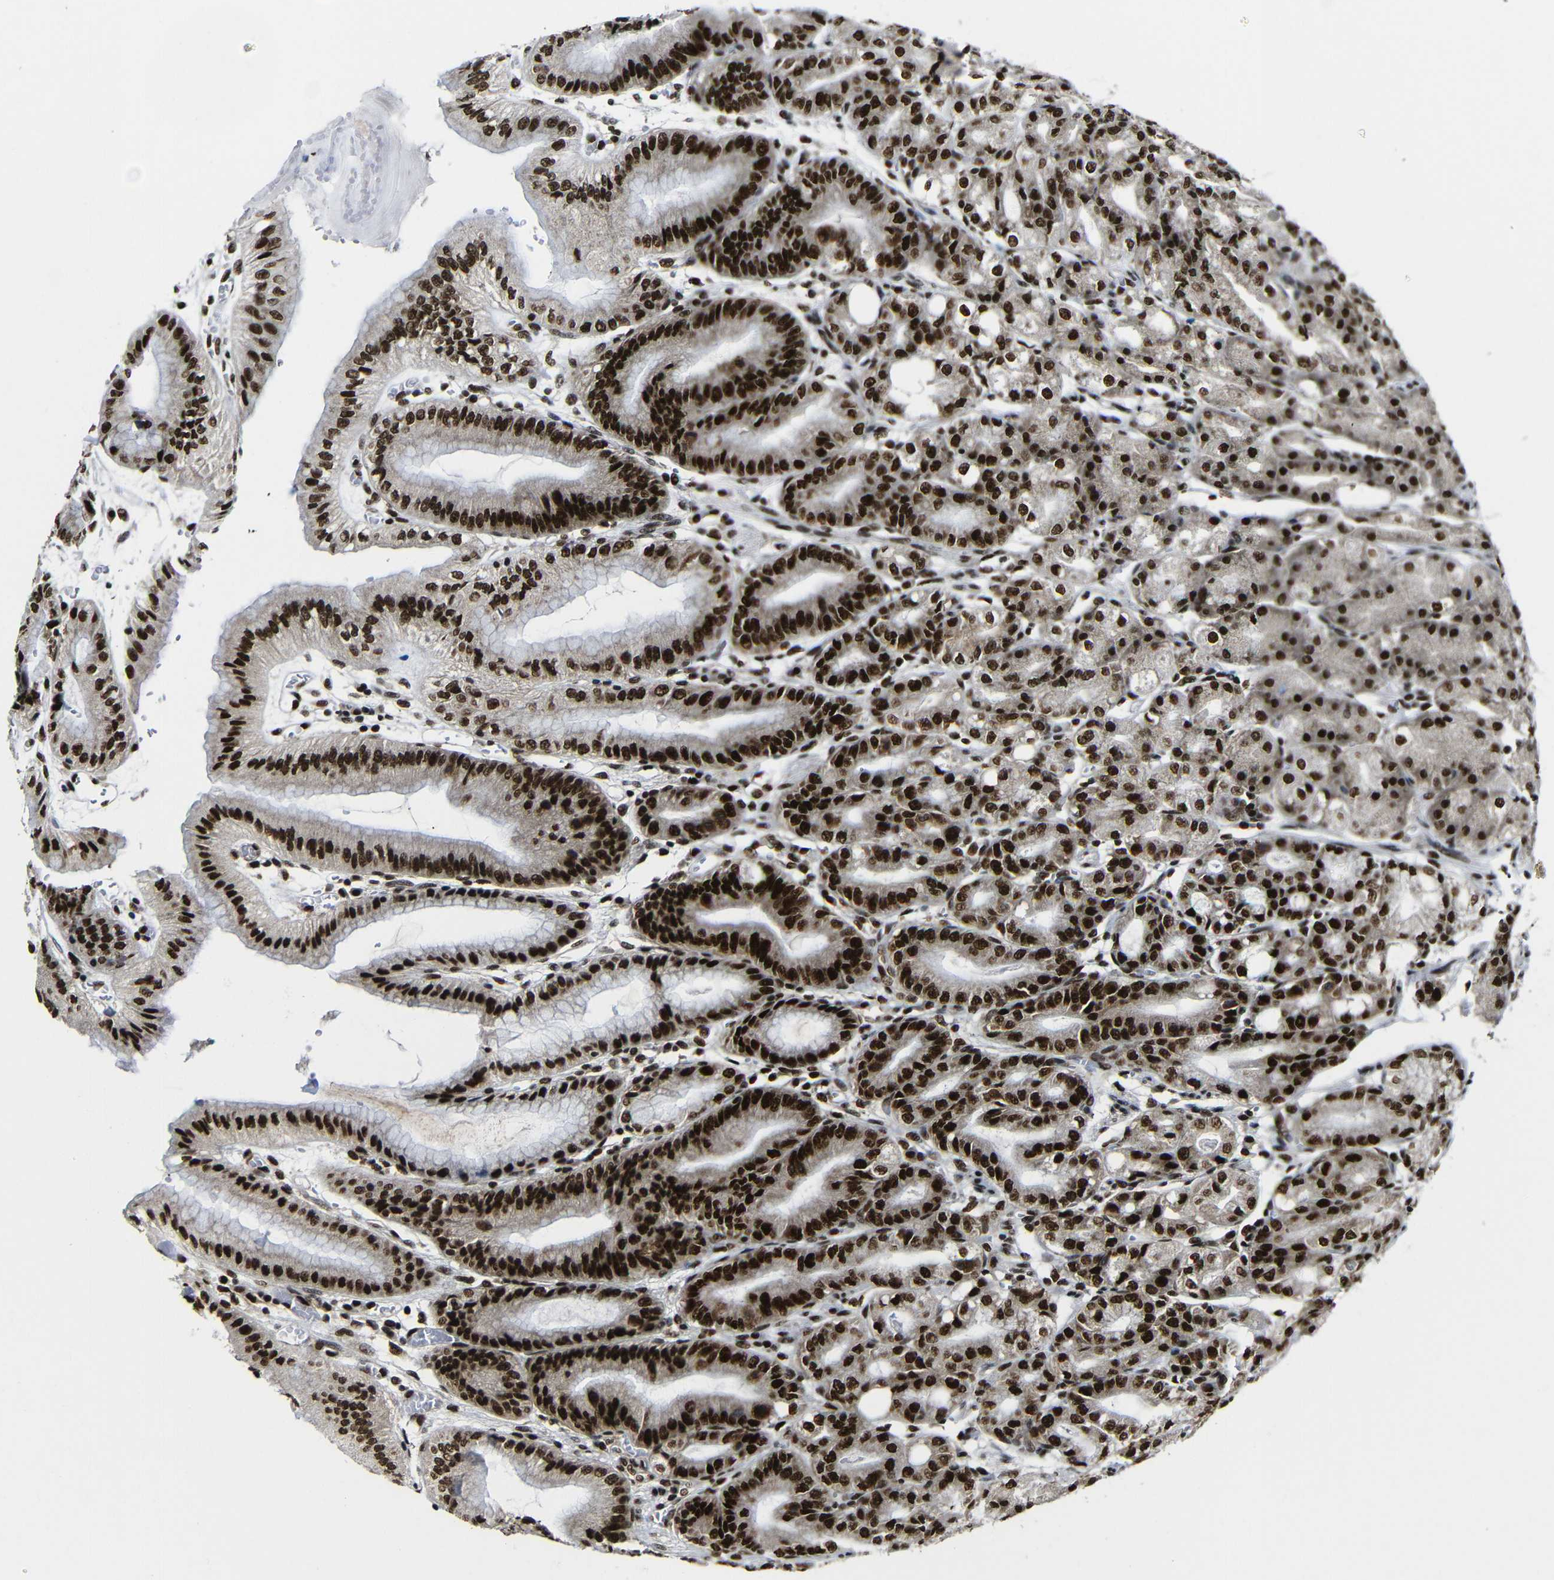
{"staining": {"intensity": "strong", "quantity": ">75%", "location": "nuclear"}, "tissue": "stomach", "cell_type": "Glandular cells", "image_type": "normal", "snomed": [{"axis": "morphology", "description": "Normal tissue, NOS"}, {"axis": "topography", "description": "Stomach, lower"}], "caption": "This image reveals IHC staining of benign human stomach, with high strong nuclear expression in approximately >75% of glandular cells.", "gene": "PTBP1", "patient": {"sex": "male", "age": 71}}